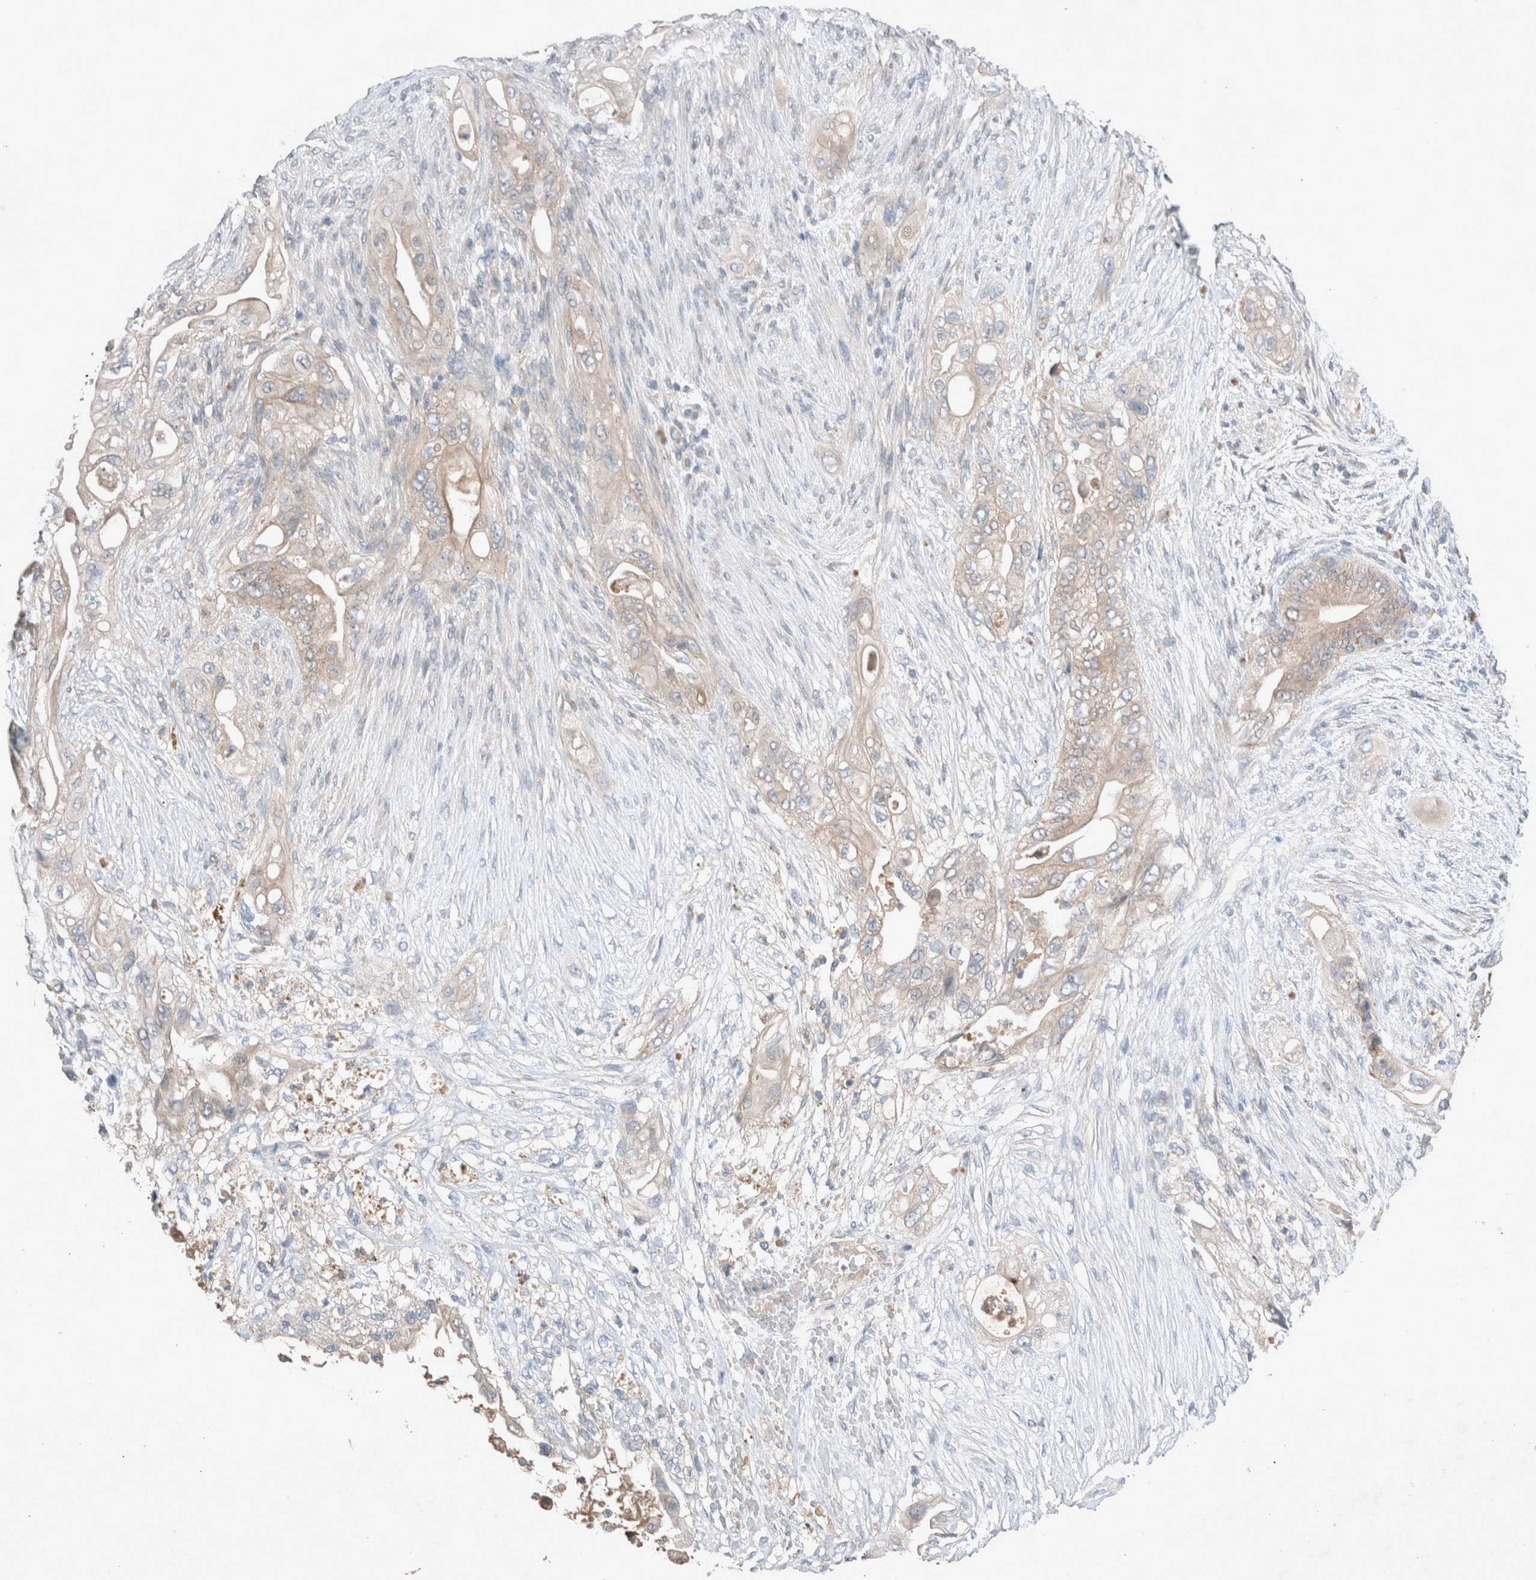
{"staining": {"intensity": "moderate", "quantity": "<25%", "location": "cytoplasmic/membranous"}, "tissue": "pancreatic cancer", "cell_type": "Tumor cells", "image_type": "cancer", "snomed": [{"axis": "morphology", "description": "Adenocarcinoma, NOS"}, {"axis": "topography", "description": "Pancreas"}], "caption": "Immunohistochemical staining of human adenocarcinoma (pancreatic) displays low levels of moderate cytoplasmic/membranous protein positivity in about <25% of tumor cells. (DAB (3,3'-diaminobenzidine) = brown stain, brightfield microscopy at high magnification).", "gene": "UGCG", "patient": {"sex": "male", "age": 53}}